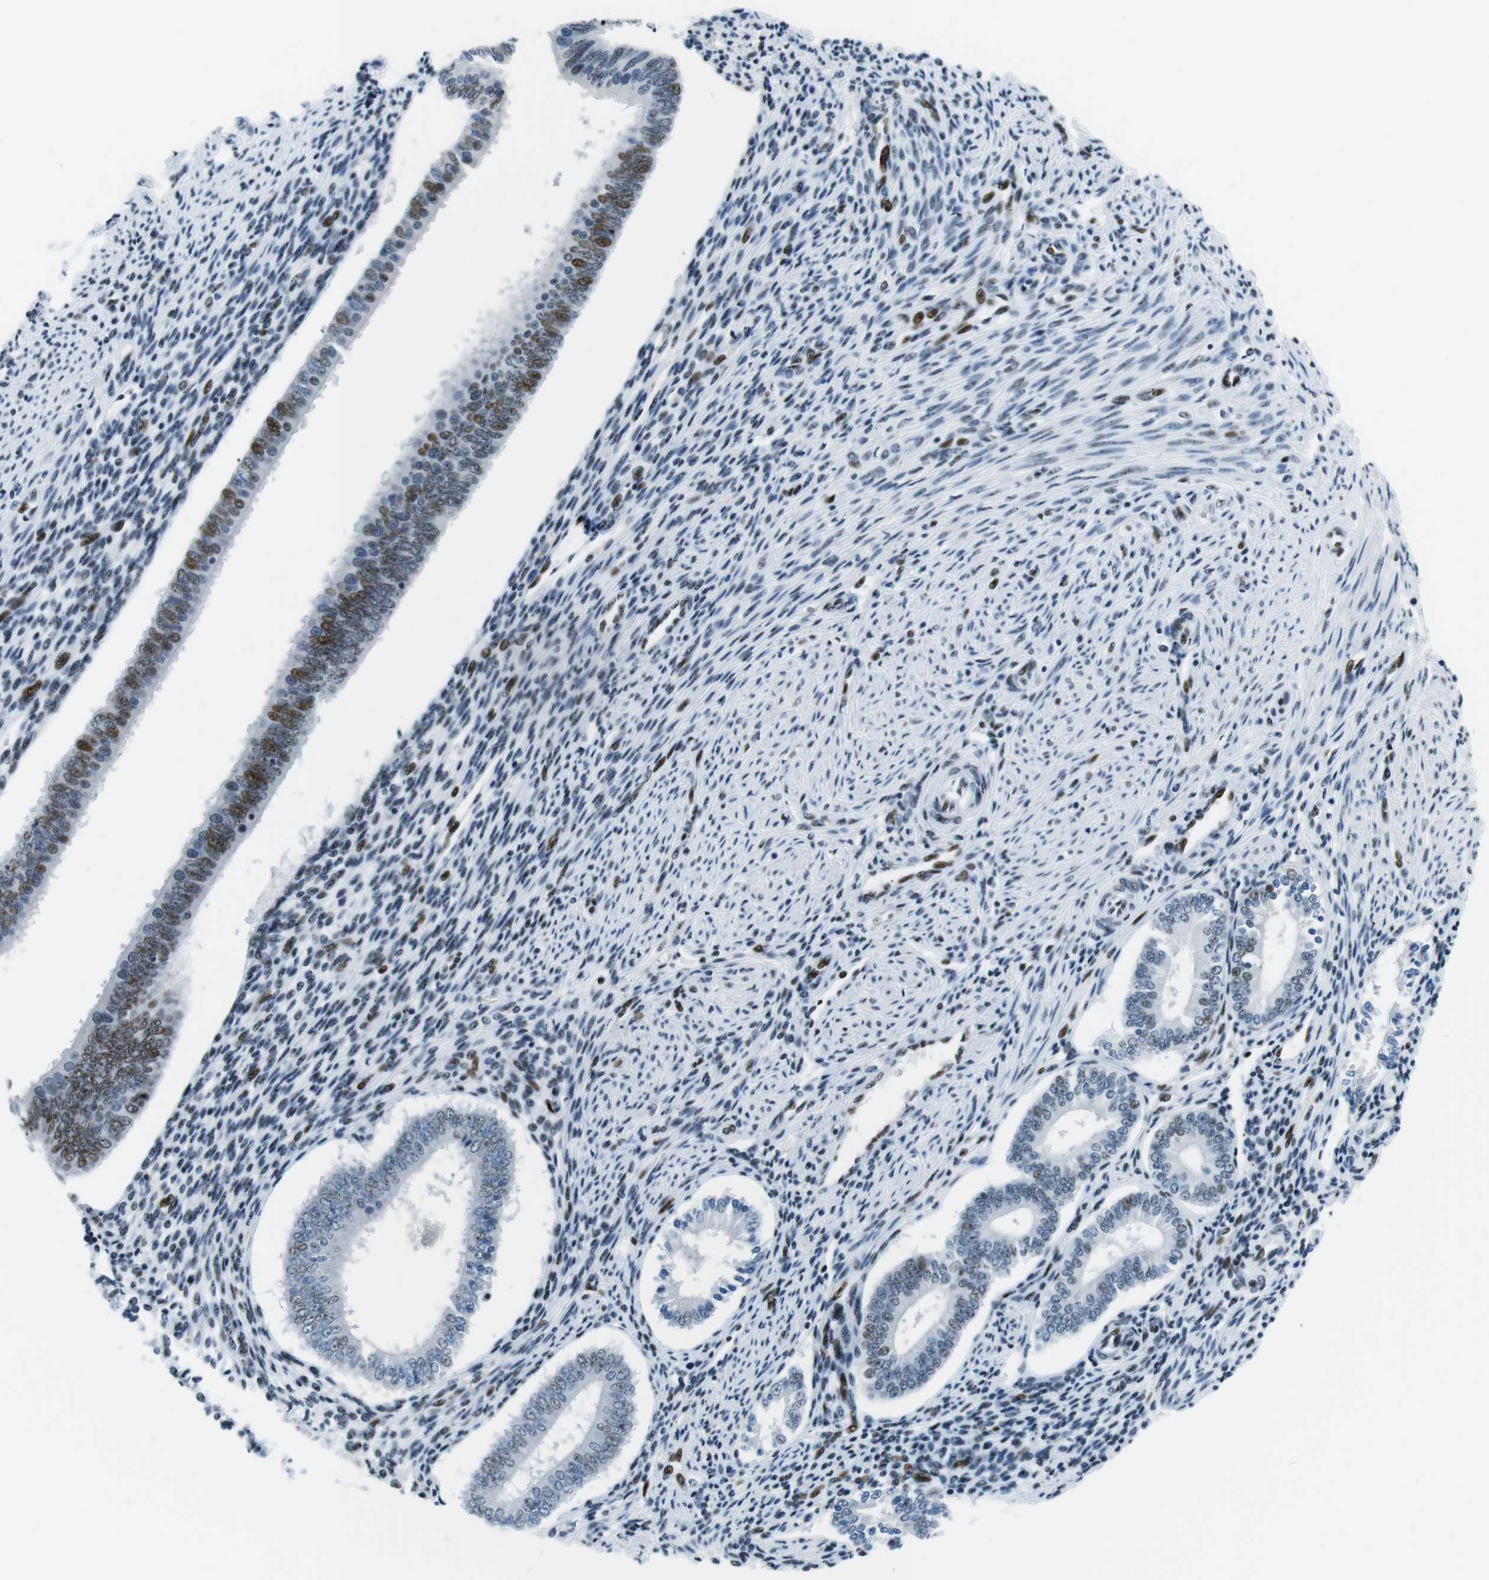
{"staining": {"intensity": "moderate", "quantity": "<25%", "location": "nuclear"}, "tissue": "endometrium", "cell_type": "Cells in endometrial stroma", "image_type": "normal", "snomed": [{"axis": "morphology", "description": "Normal tissue, NOS"}, {"axis": "topography", "description": "Endometrium"}], "caption": "IHC (DAB) staining of benign human endometrium reveals moderate nuclear protein staining in about <25% of cells in endometrial stroma.", "gene": "PML", "patient": {"sex": "female", "age": 42}}